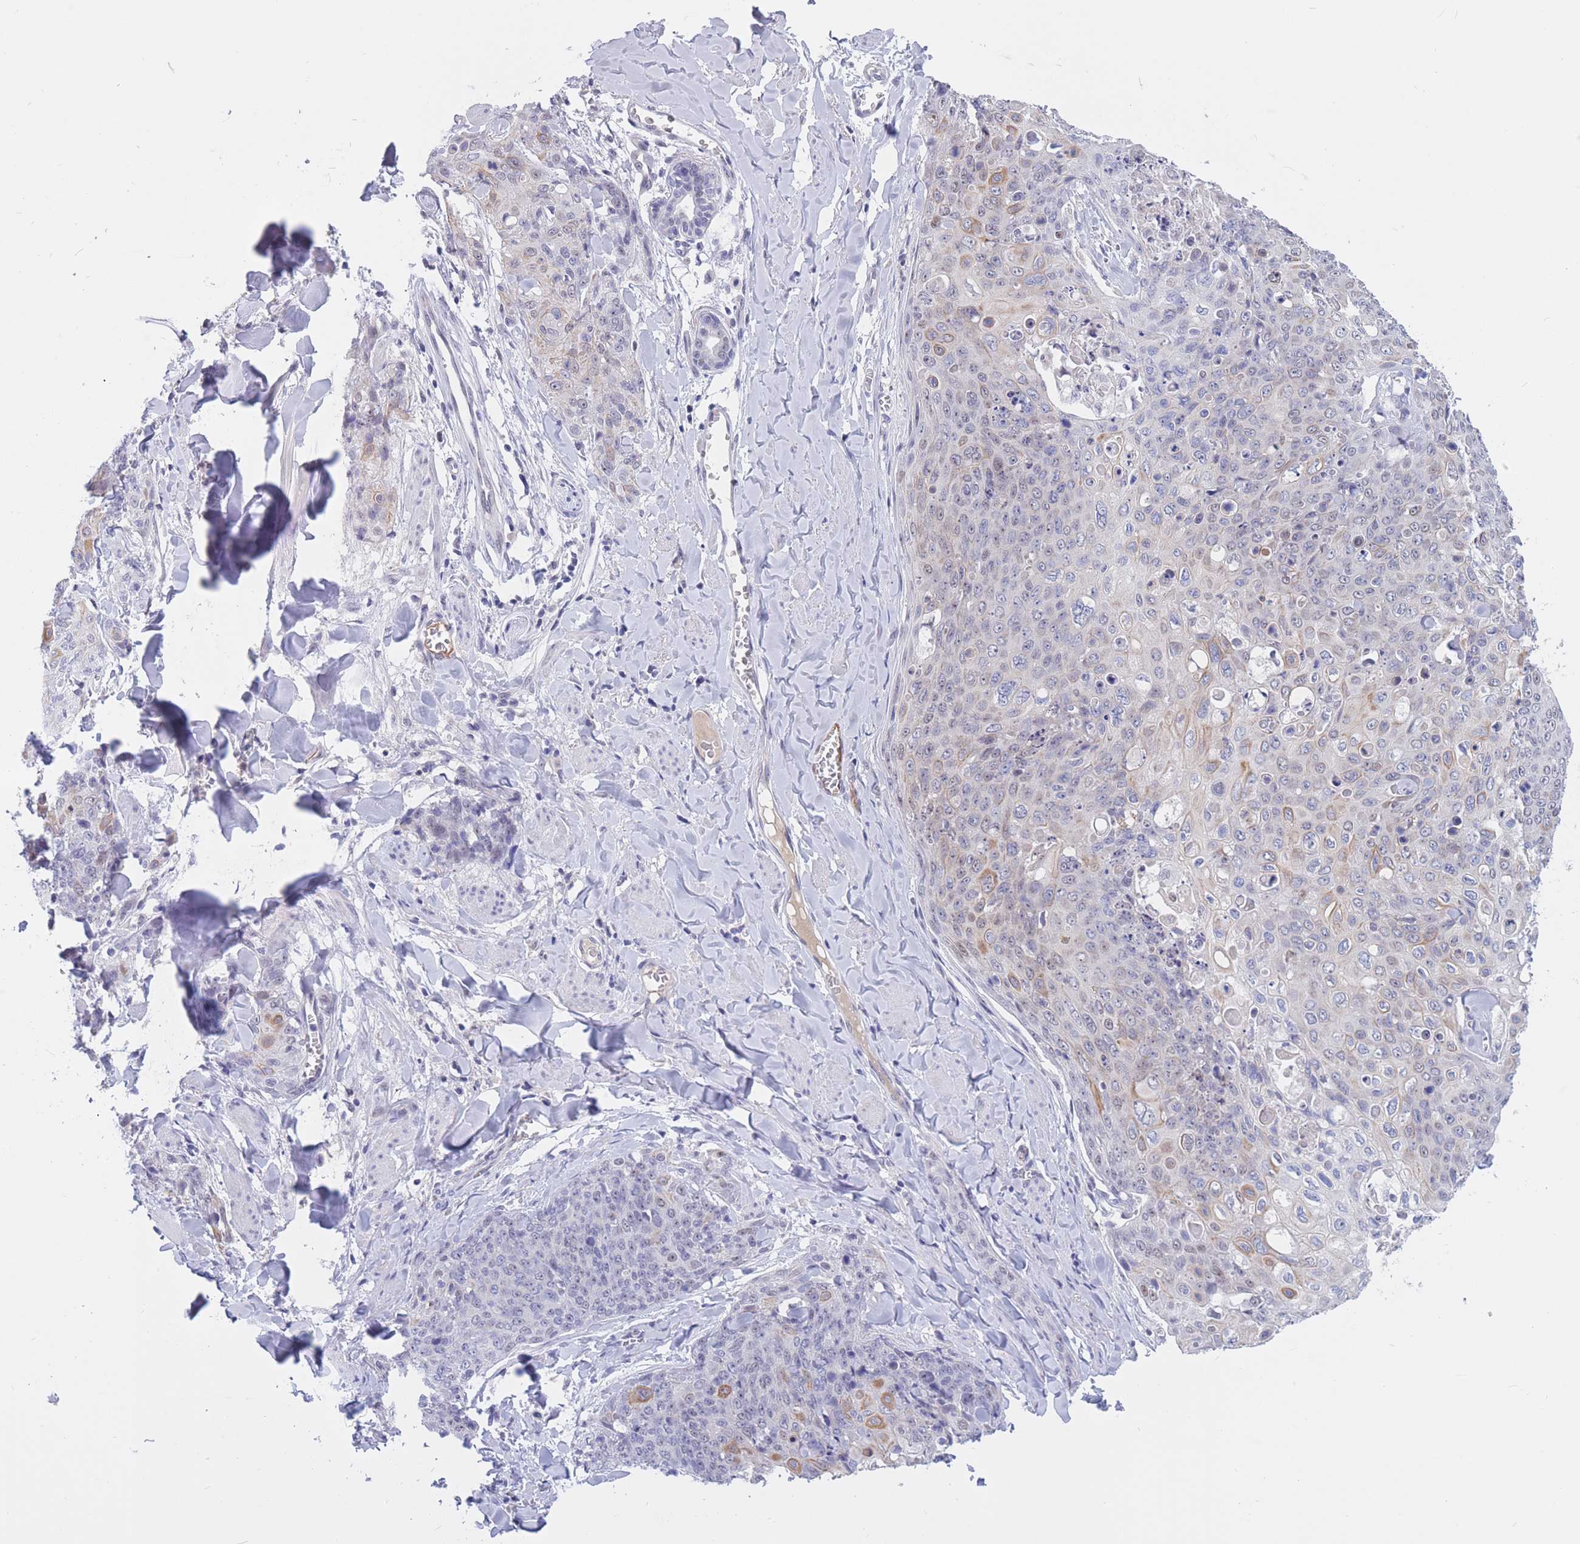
{"staining": {"intensity": "weak", "quantity": "<25%", "location": "cytoplasmic/membranous,nuclear"}, "tissue": "skin cancer", "cell_type": "Tumor cells", "image_type": "cancer", "snomed": [{"axis": "morphology", "description": "Squamous cell carcinoma, NOS"}, {"axis": "topography", "description": "Skin"}, {"axis": "topography", "description": "Vulva"}], "caption": "Micrograph shows no significant protein positivity in tumor cells of squamous cell carcinoma (skin). (DAB (3,3'-diaminobenzidine) immunohistochemistry (IHC), high magnification).", "gene": "BOP1", "patient": {"sex": "female", "age": 85}}